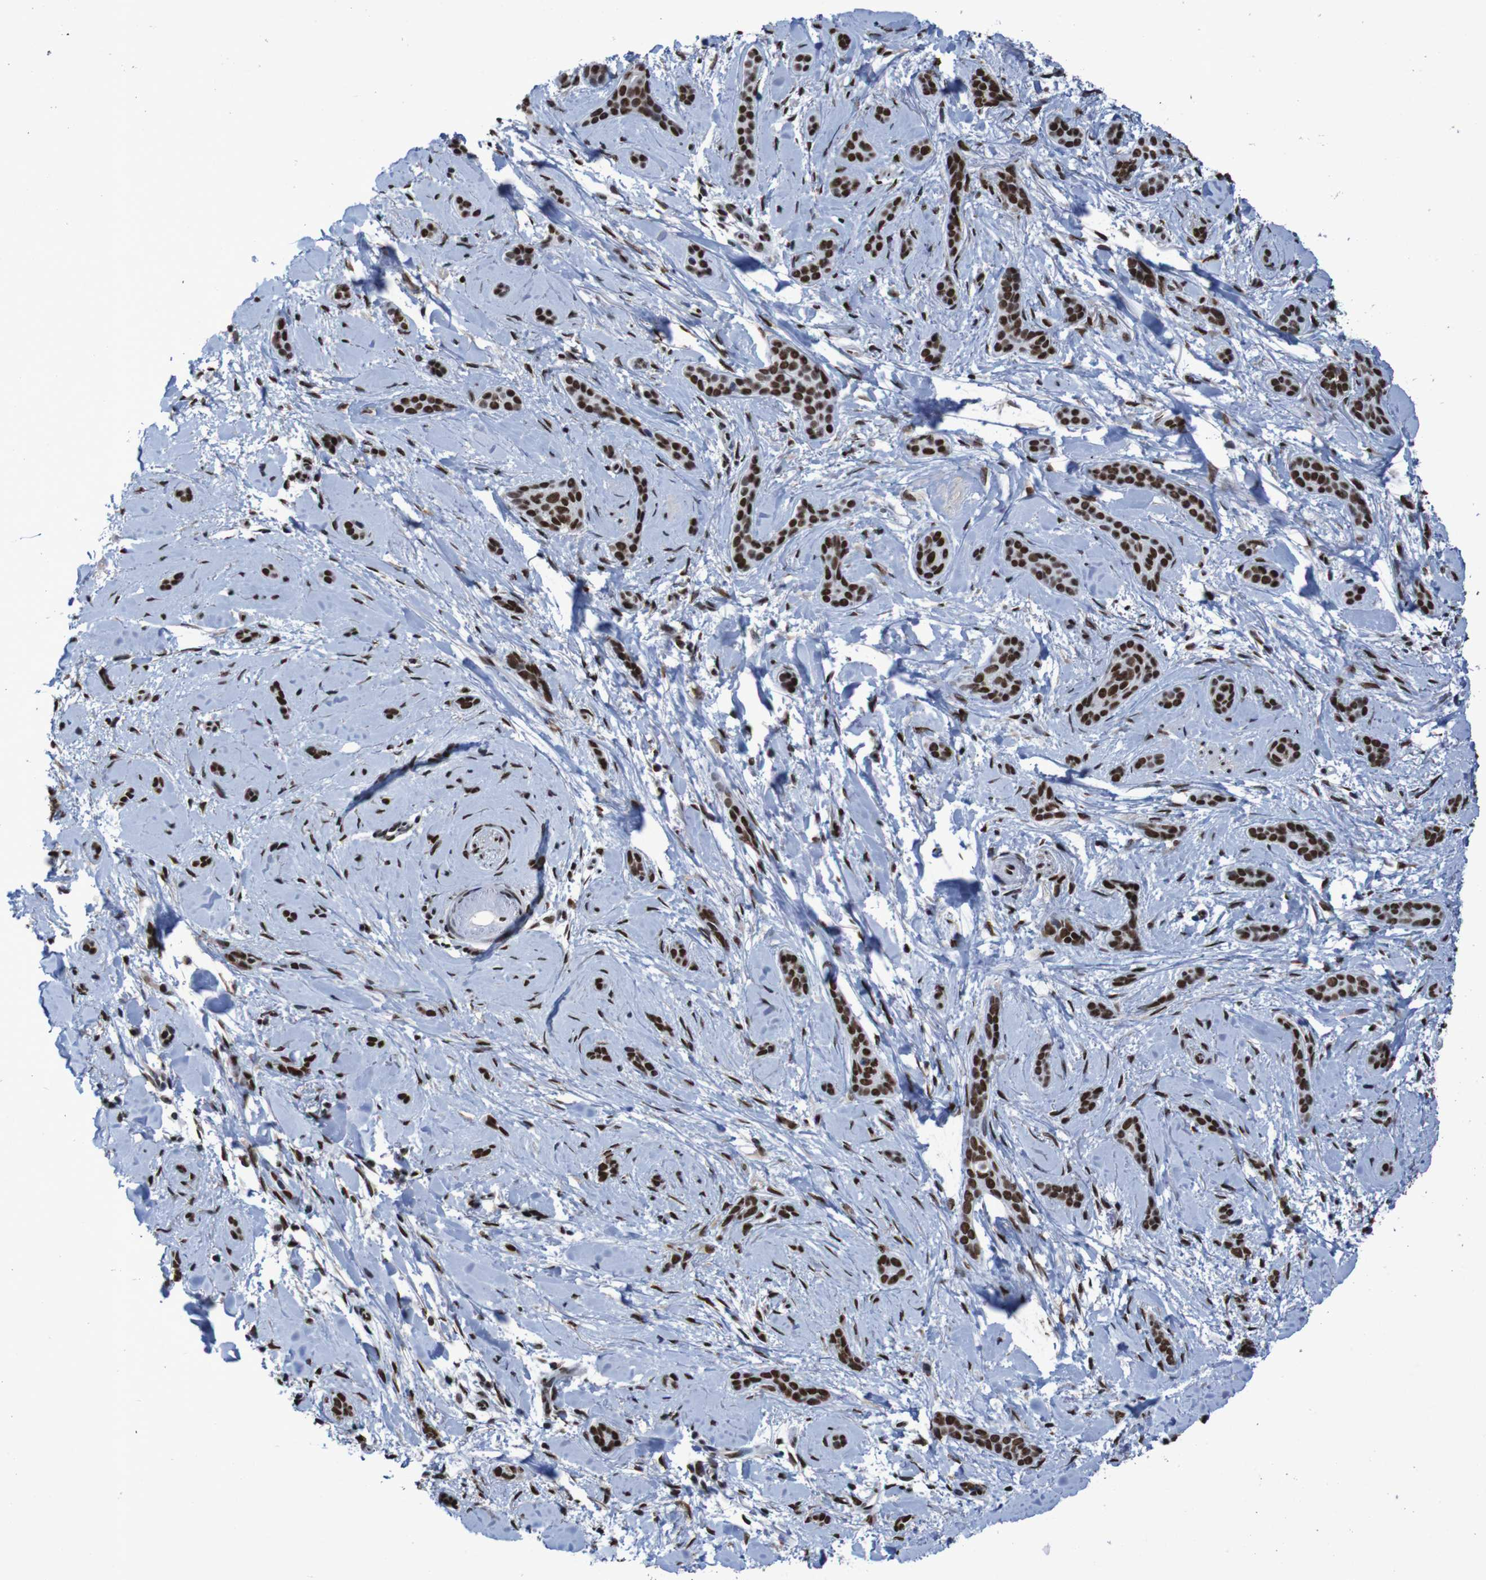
{"staining": {"intensity": "strong", "quantity": ">75%", "location": "nuclear"}, "tissue": "skin cancer", "cell_type": "Tumor cells", "image_type": "cancer", "snomed": [{"axis": "morphology", "description": "Basal cell carcinoma"}, {"axis": "morphology", "description": "Adnexal tumor, benign"}, {"axis": "topography", "description": "Skin"}], "caption": "Immunohistochemistry (DAB (3,3'-diaminobenzidine)) staining of skin basal cell carcinoma reveals strong nuclear protein expression in about >75% of tumor cells.", "gene": "HNRNPR", "patient": {"sex": "female", "age": 42}}